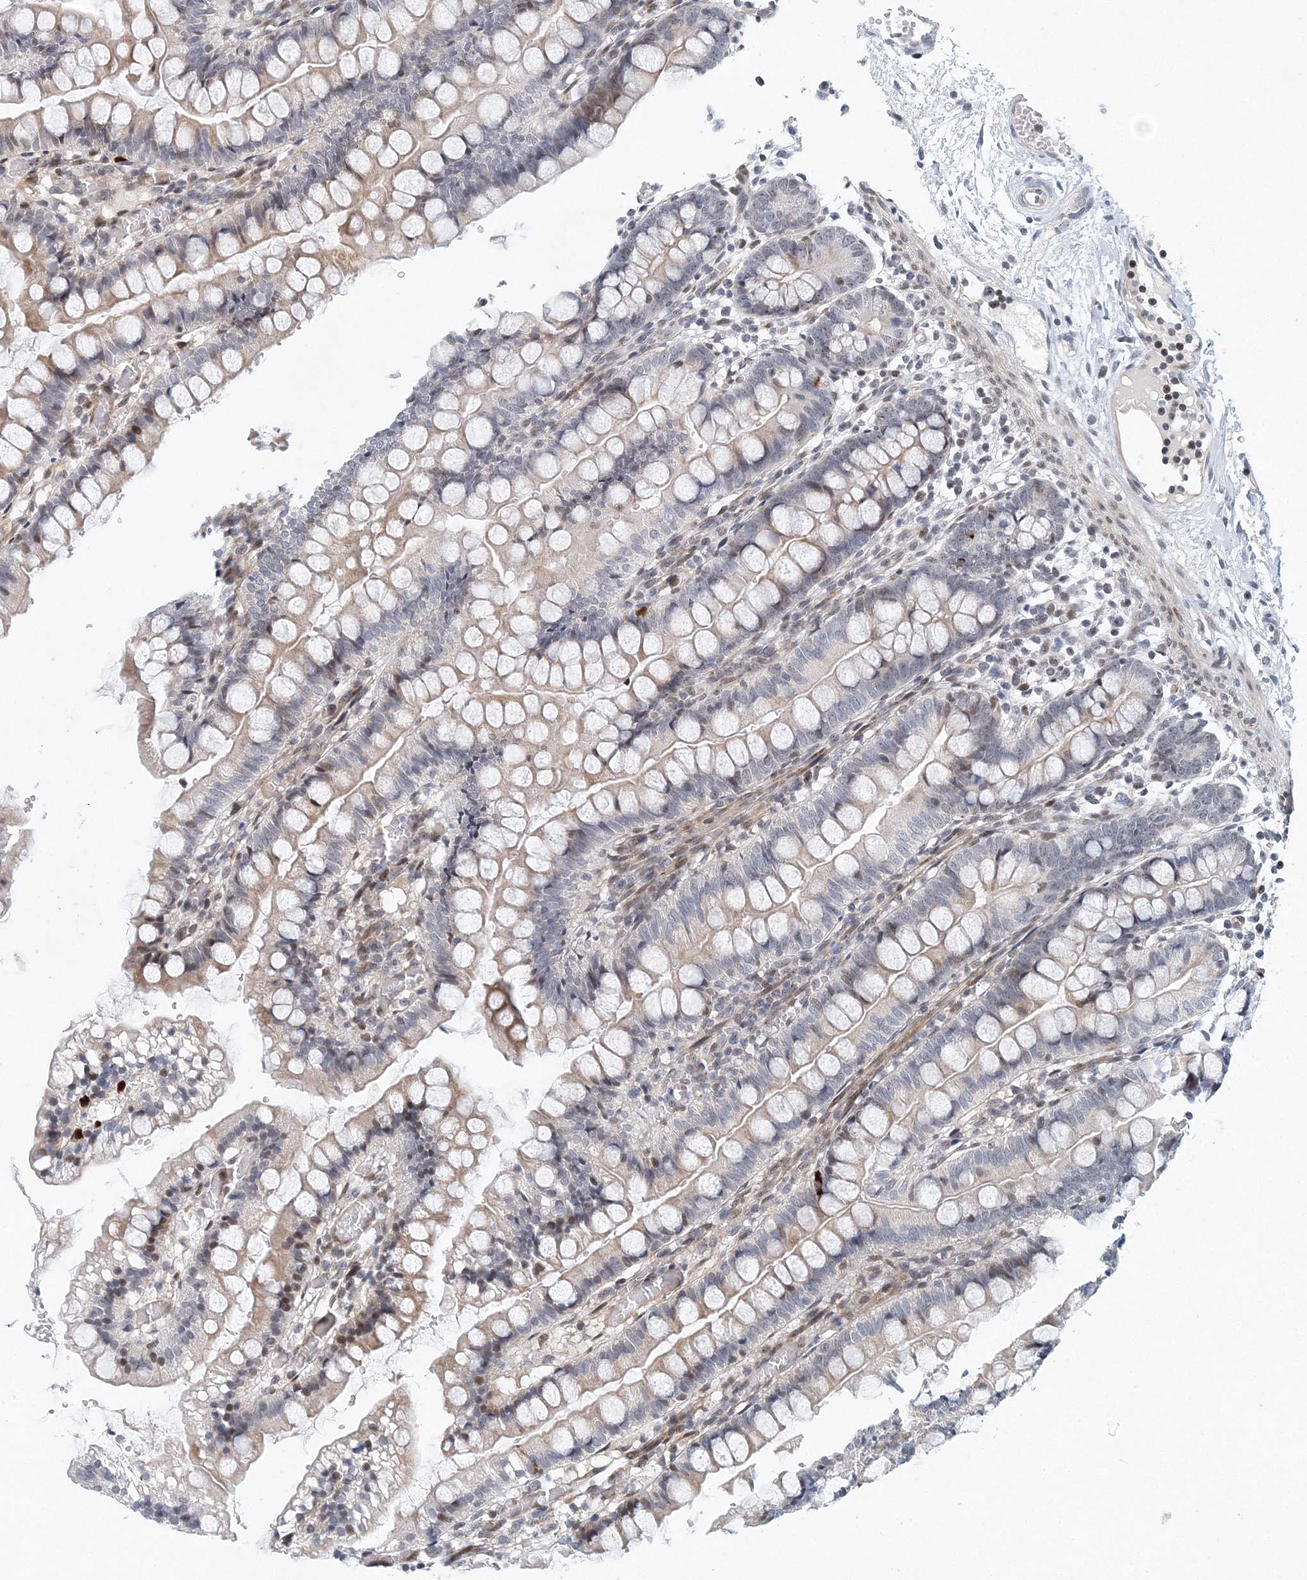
{"staining": {"intensity": "moderate", "quantity": "<25%", "location": "cytoplasmic/membranous,nuclear"}, "tissue": "small intestine", "cell_type": "Glandular cells", "image_type": "normal", "snomed": [{"axis": "morphology", "description": "Normal tissue, NOS"}, {"axis": "morphology", "description": "Developmental malformation"}, {"axis": "topography", "description": "Small intestine"}], "caption": "Benign small intestine exhibits moderate cytoplasmic/membranous,nuclear expression in about <25% of glandular cells, visualized by immunohistochemistry.", "gene": "UIMC1", "patient": {"sex": "male"}}